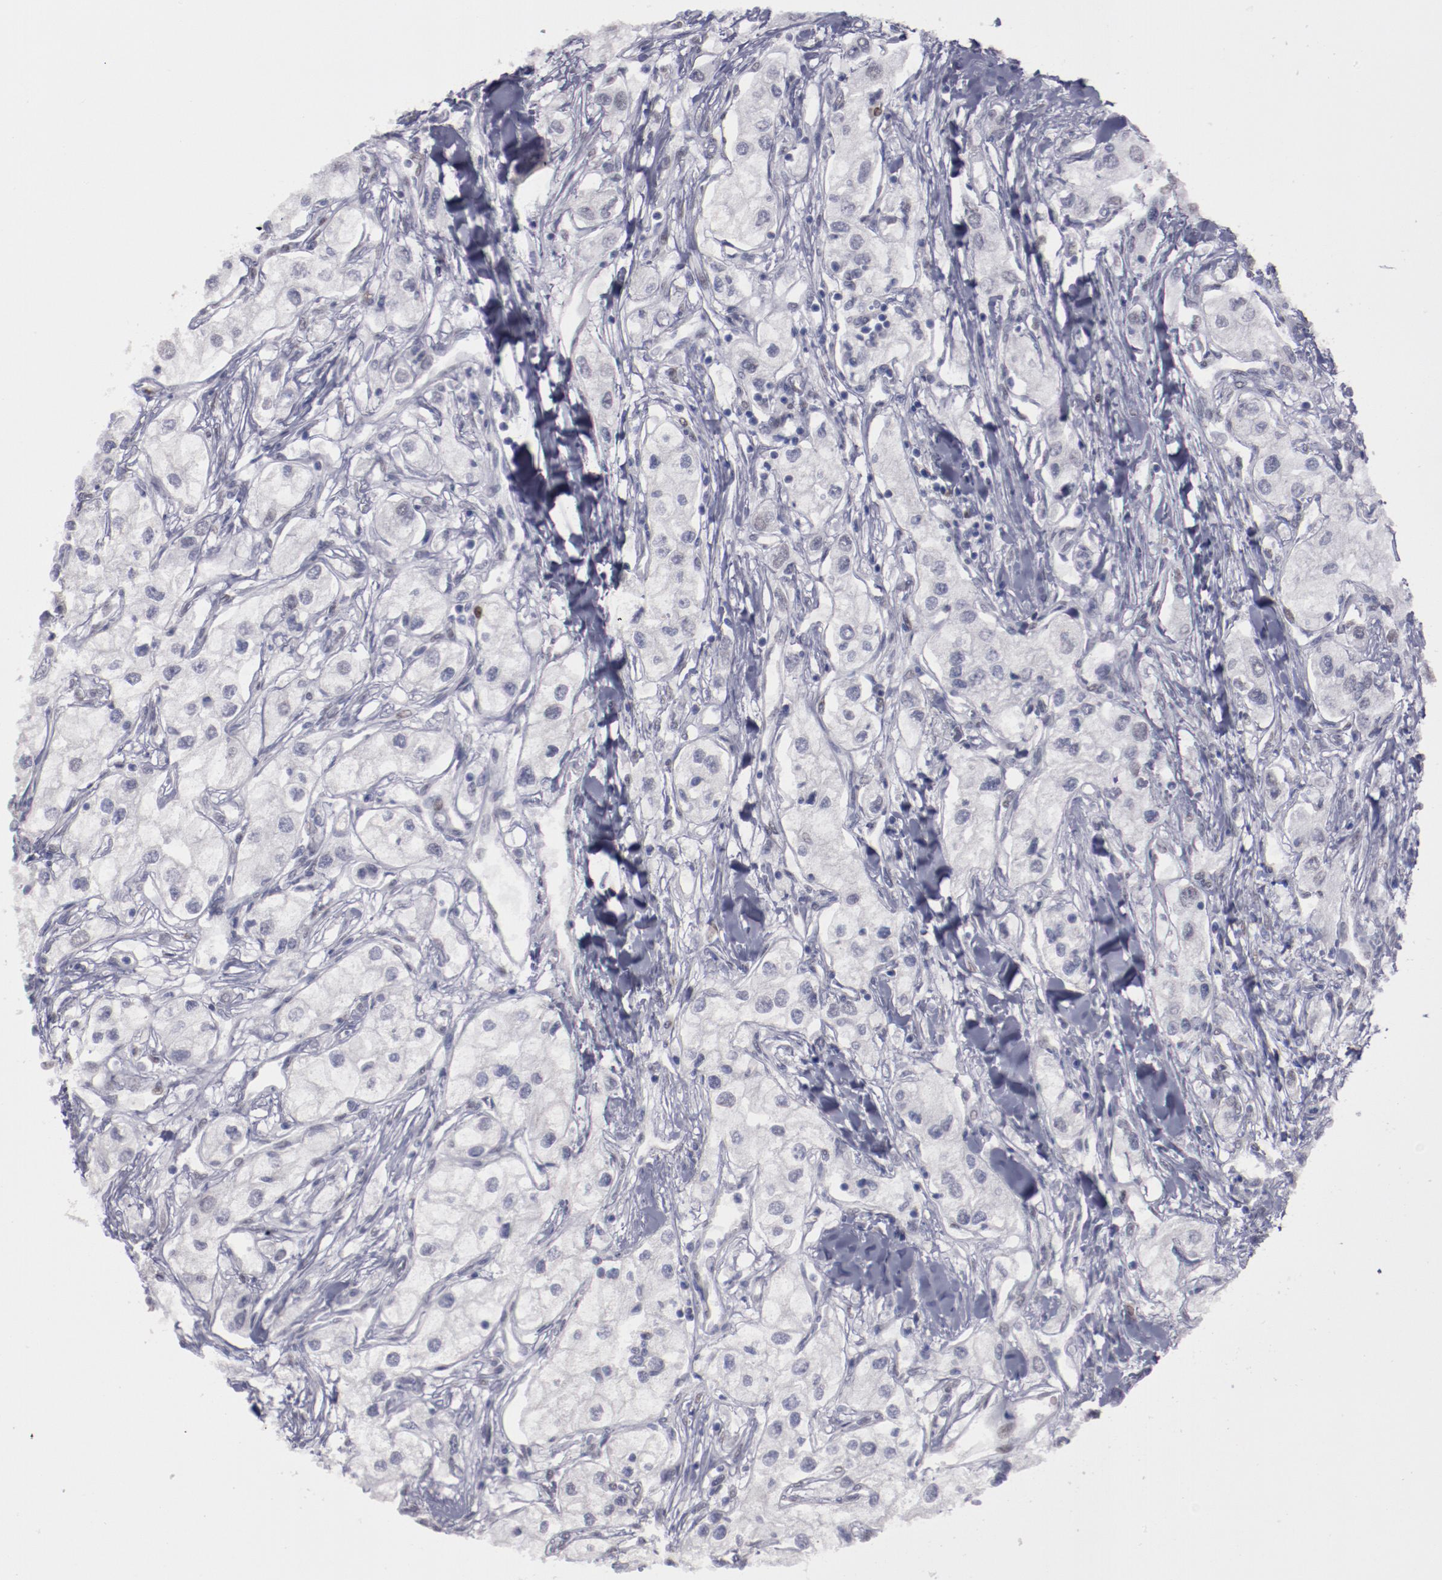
{"staining": {"intensity": "negative", "quantity": "none", "location": "none"}, "tissue": "renal cancer", "cell_type": "Tumor cells", "image_type": "cancer", "snomed": [{"axis": "morphology", "description": "Adenocarcinoma, NOS"}, {"axis": "topography", "description": "Kidney"}], "caption": "Tumor cells show no significant protein expression in adenocarcinoma (renal).", "gene": "IRF4", "patient": {"sex": "male", "age": 57}}